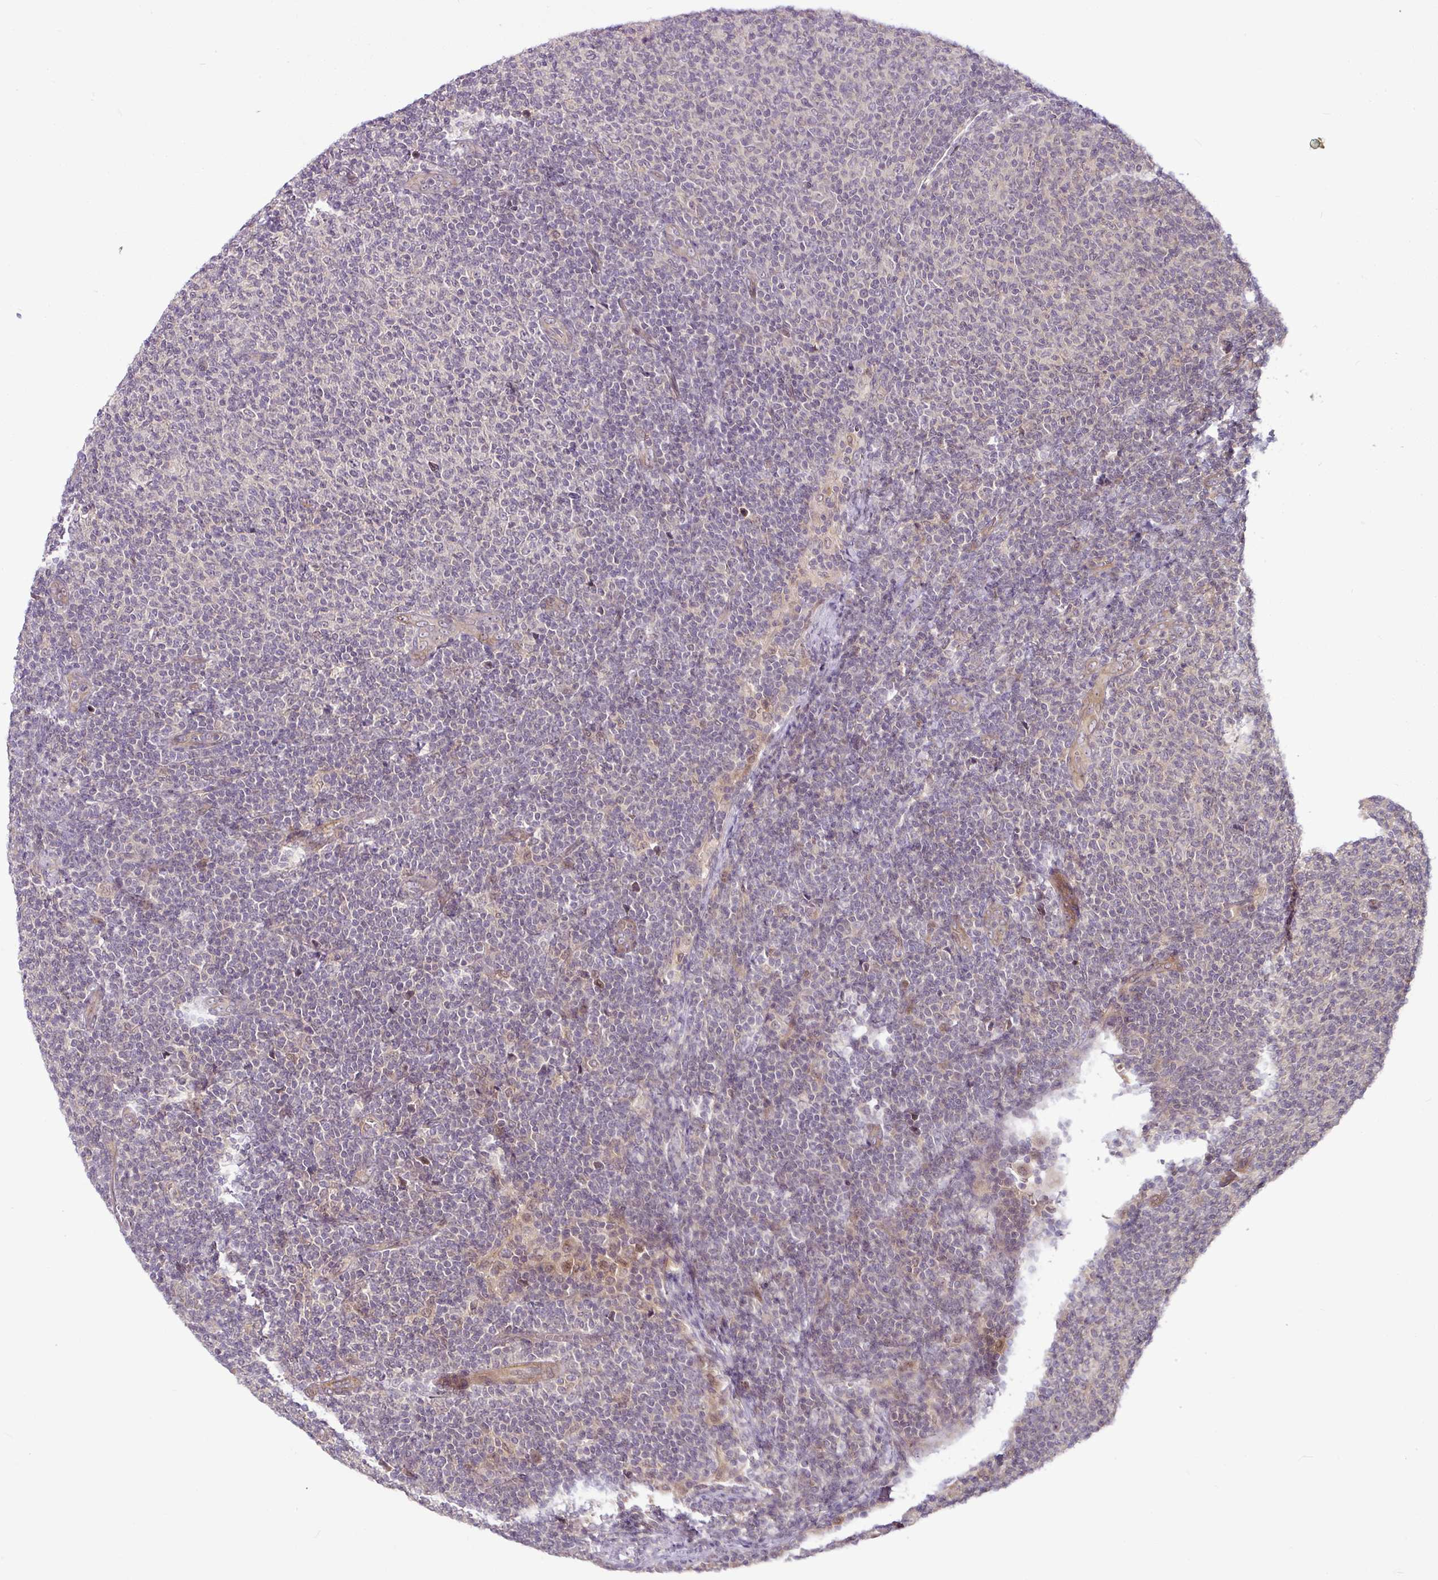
{"staining": {"intensity": "weak", "quantity": "<25%", "location": "nuclear"}, "tissue": "lymphoma", "cell_type": "Tumor cells", "image_type": "cancer", "snomed": [{"axis": "morphology", "description": "Malignant lymphoma, non-Hodgkin's type, Low grade"}, {"axis": "topography", "description": "Lymph node"}], "caption": "This is an immunohistochemistry (IHC) image of low-grade malignant lymphoma, non-Hodgkin's type. There is no expression in tumor cells.", "gene": "DCAF13", "patient": {"sex": "male", "age": 66}}